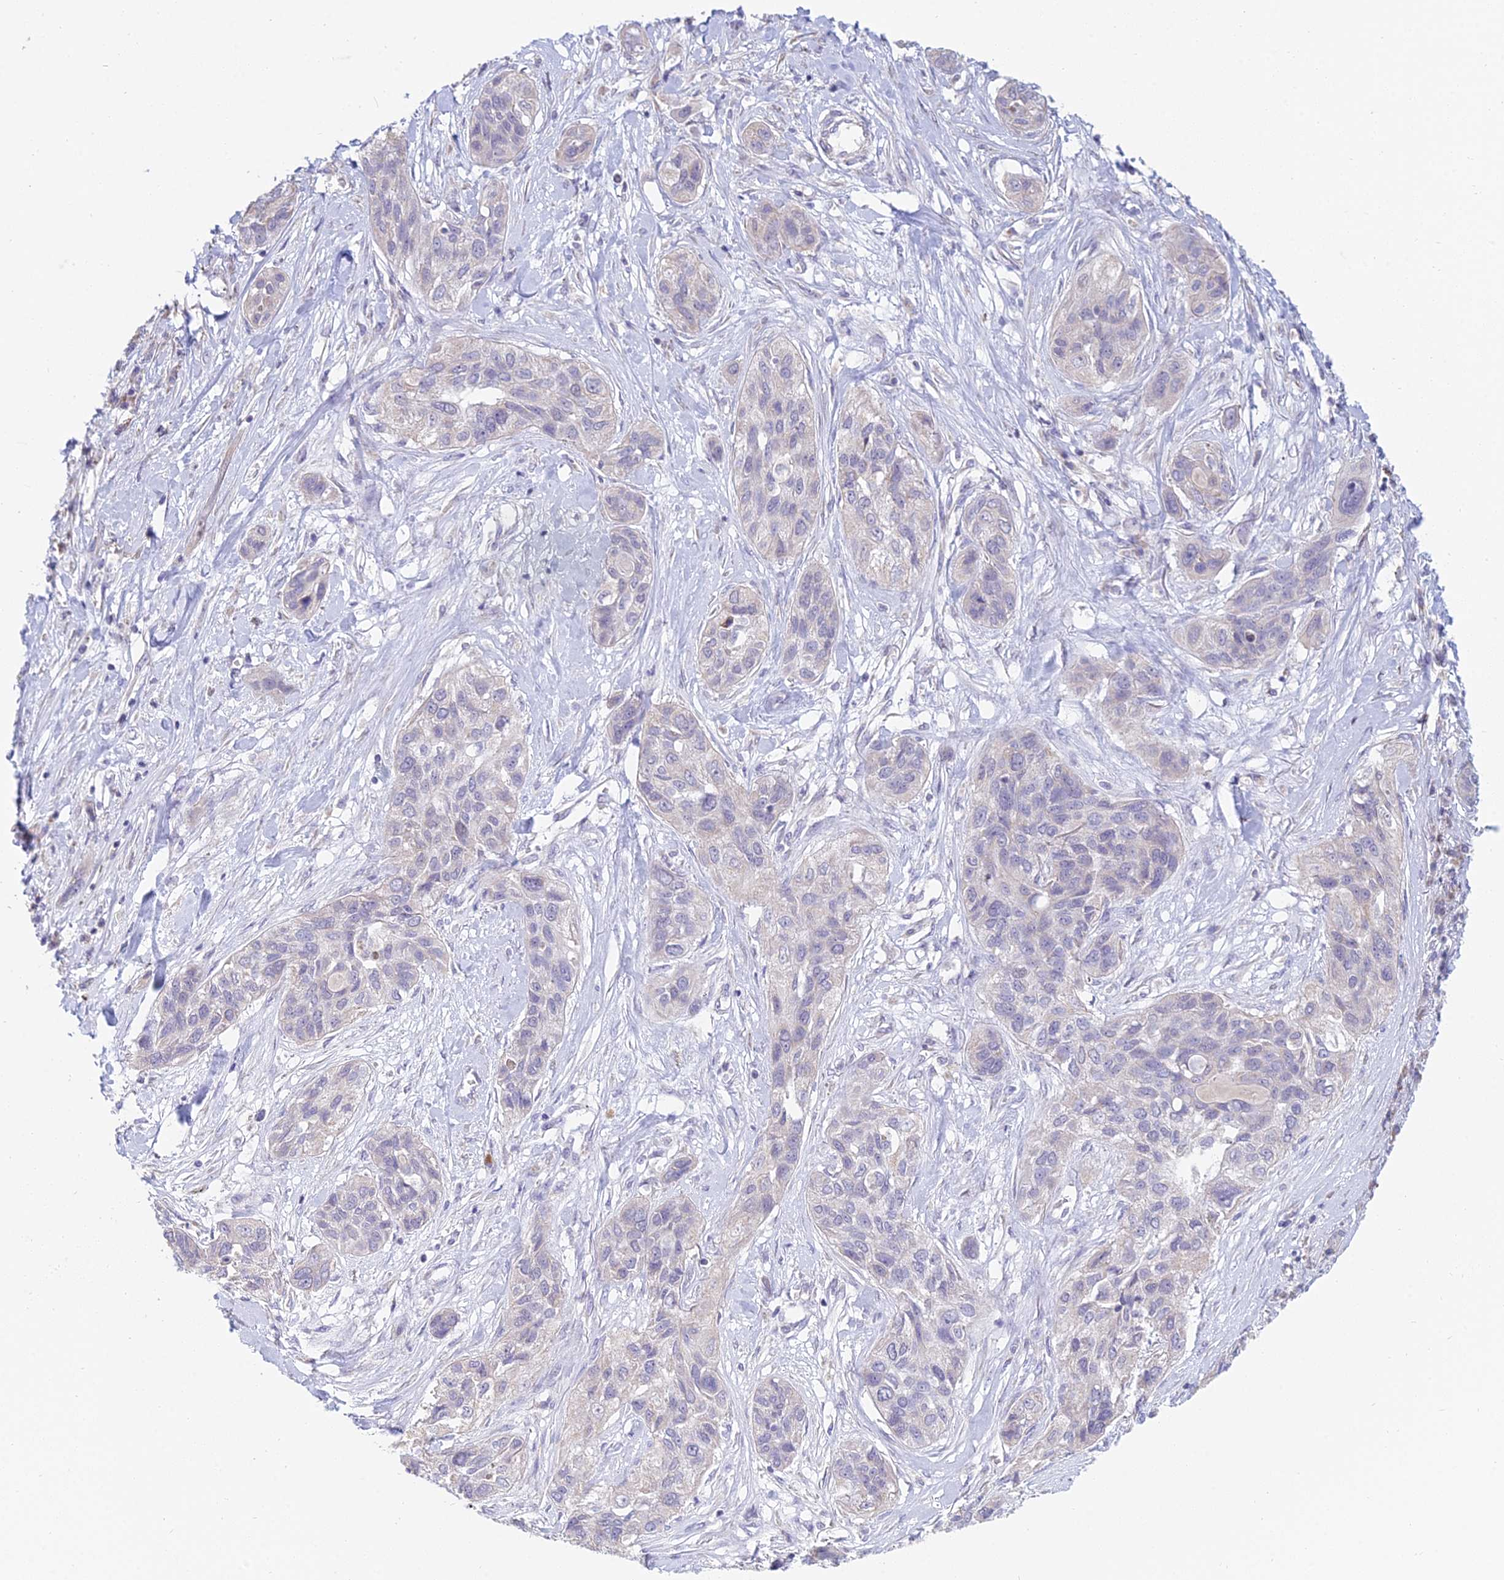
{"staining": {"intensity": "negative", "quantity": "none", "location": "none"}, "tissue": "lung cancer", "cell_type": "Tumor cells", "image_type": "cancer", "snomed": [{"axis": "morphology", "description": "Squamous cell carcinoma, NOS"}, {"axis": "topography", "description": "Lung"}], "caption": "A histopathology image of lung cancer (squamous cell carcinoma) stained for a protein reveals no brown staining in tumor cells.", "gene": "CFAP206", "patient": {"sex": "female", "age": 70}}